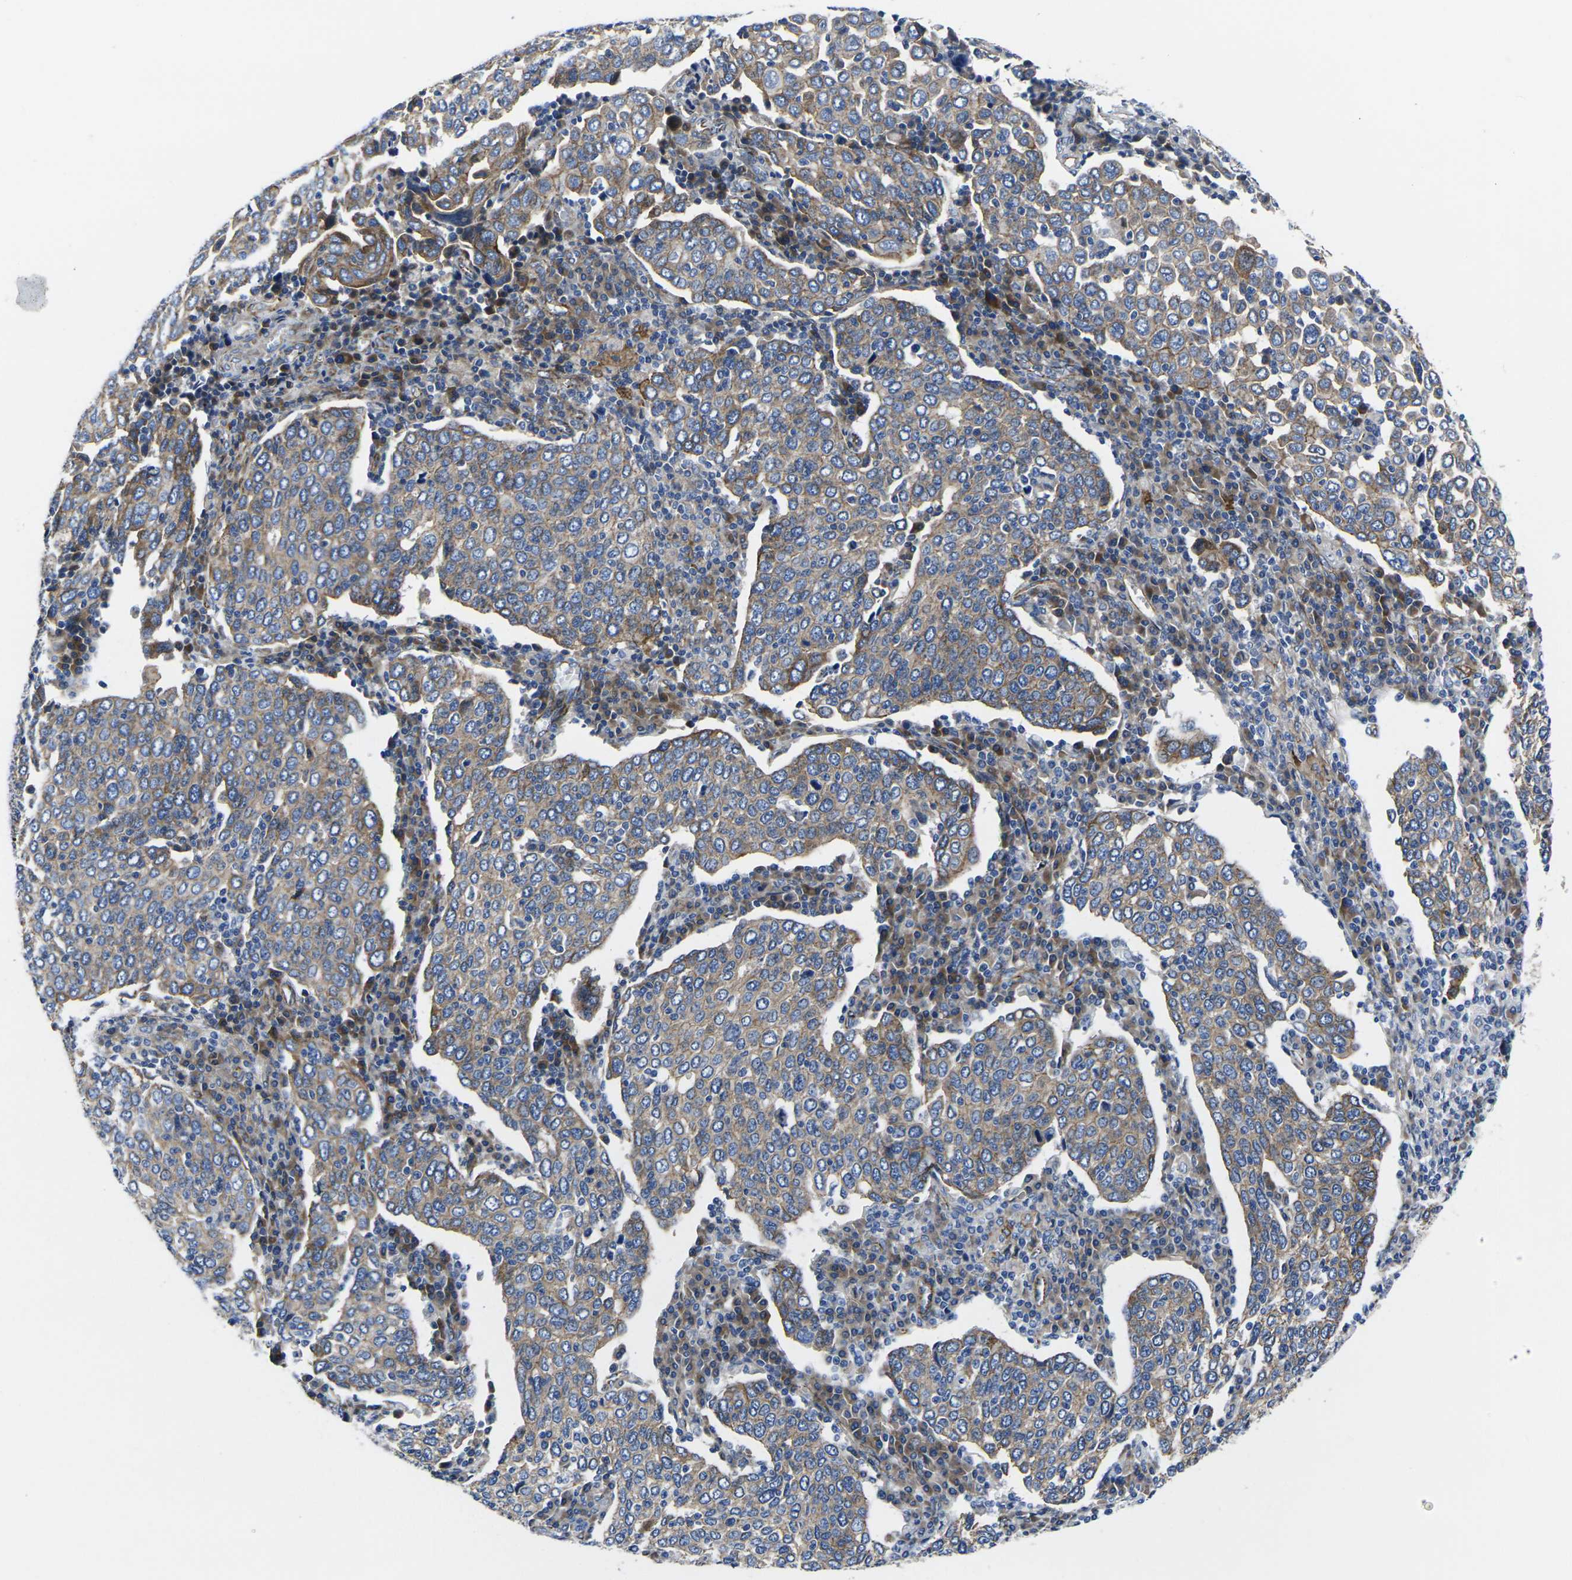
{"staining": {"intensity": "moderate", "quantity": ">75%", "location": "cytoplasmic/membranous"}, "tissue": "cervical cancer", "cell_type": "Tumor cells", "image_type": "cancer", "snomed": [{"axis": "morphology", "description": "Squamous cell carcinoma, NOS"}, {"axis": "topography", "description": "Cervix"}], "caption": "Immunohistochemistry staining of squamous cell carcinoma (cervical), which displays medium levels of moderate cytoplasmic/membranous expression in approximately >75% of tumor cells indicating moderate cytoplasmic/membranous protein positivity. The staining was performed using DAB (3,3'-diaminobenzidine) (brown) for protein detection and nuclei were counterstained in hematoxylin (blue).", "gene": "NUMB", "patient": {"sex": "female", "age": 40}}